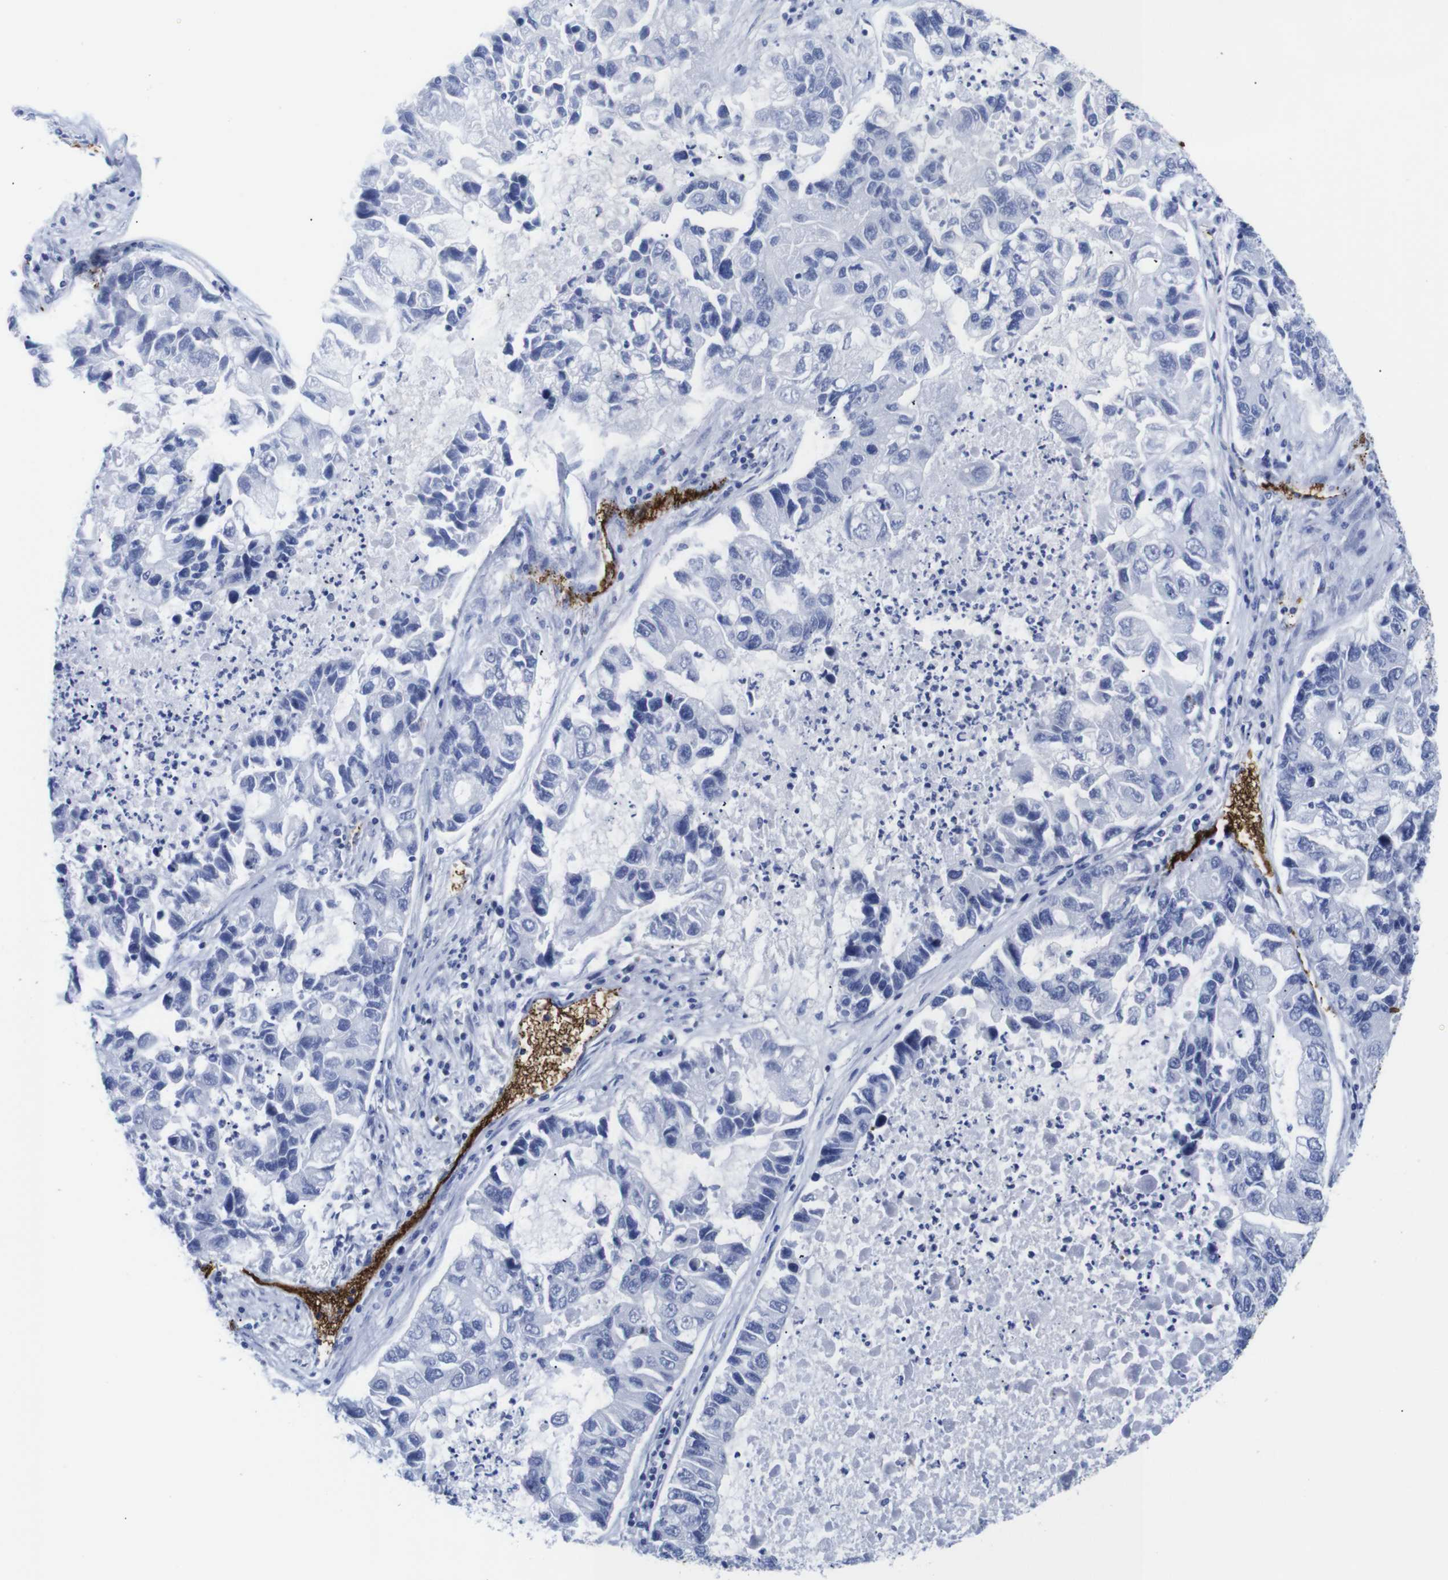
{"staining": {"intensity": "negative", "quantity": "none", "location": "none"}, "tissue": "lung cancer", "cell_type": "Tumor cells", "image_type": "cancer", "snomed": [{"axis": "morphology", "description": "Adenocarcinoma, NOS"}, {"axis": "topography", "description": "Lung"}], "caption": "The histopathology image displays no staining of tumor cells in lung cancer.", "gene": "S1PR2", "patient": {"sex": "female", "age": 51}}